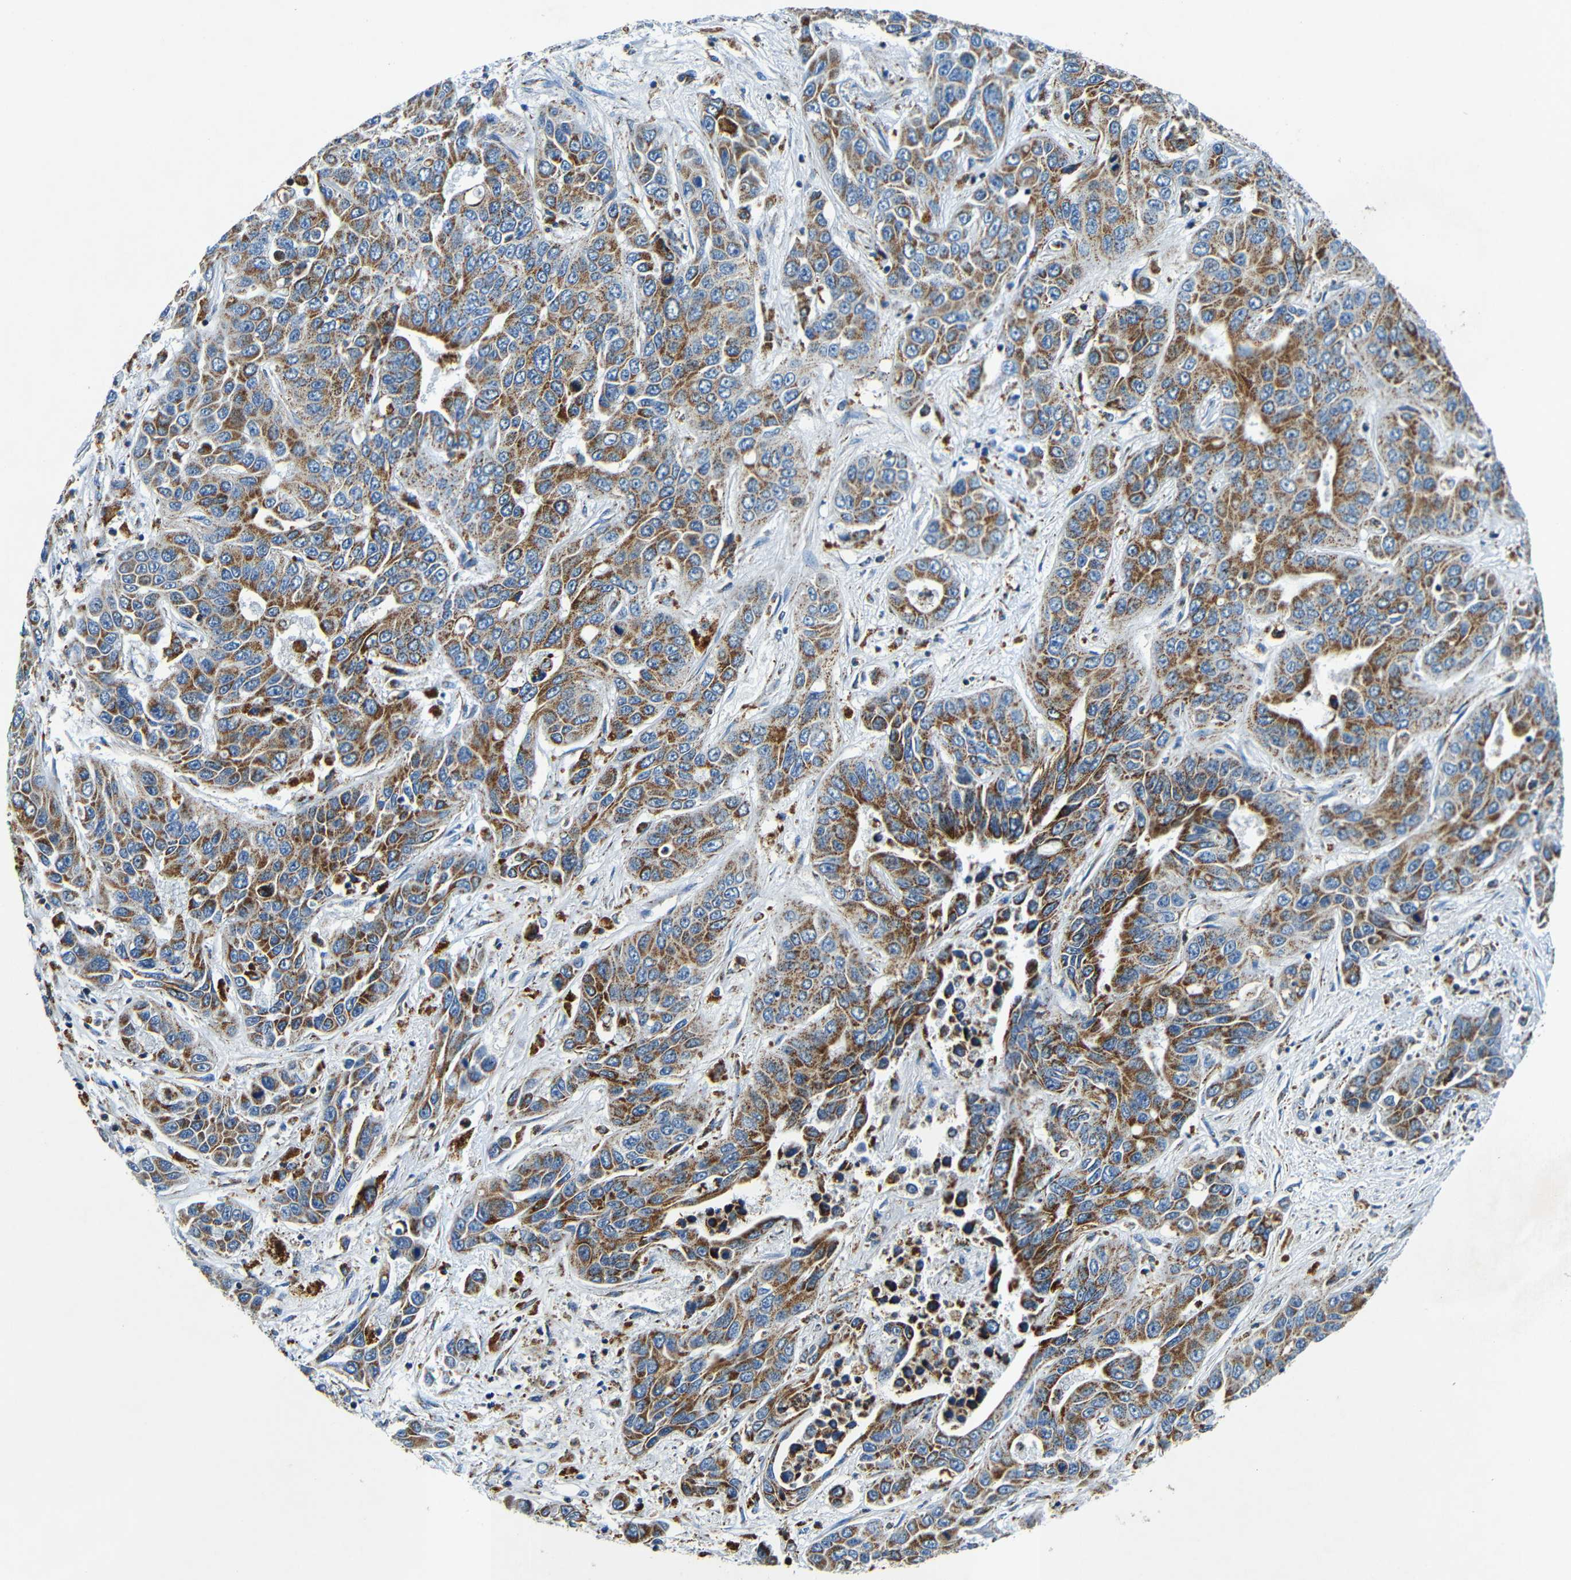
{"staining": {"intensity": "strong", "quantity": ">75%", "location": "cytoplasmic/membranous"}, "tissue": "liver cancer", "cell_type": "Tumor cells", "image_type": "cancer", "snomed": [{"axis": "morphology", "description": "Cholangiocarcinoma"}, {"axis": "topography", "description": "Liver"}], "caption": "A high-resolution photomicrograph shows immunohistochemistry staining of liver cancer (cholangiocarcinoma), which reveals strong cytoplasmic/membranous positivity in approximately >75% of tumor cells. (Brightfield microscopy of DAB IHC at high magnification).", "gene": "GALNT18", "patient": {"sex": "female", "age": 52}}